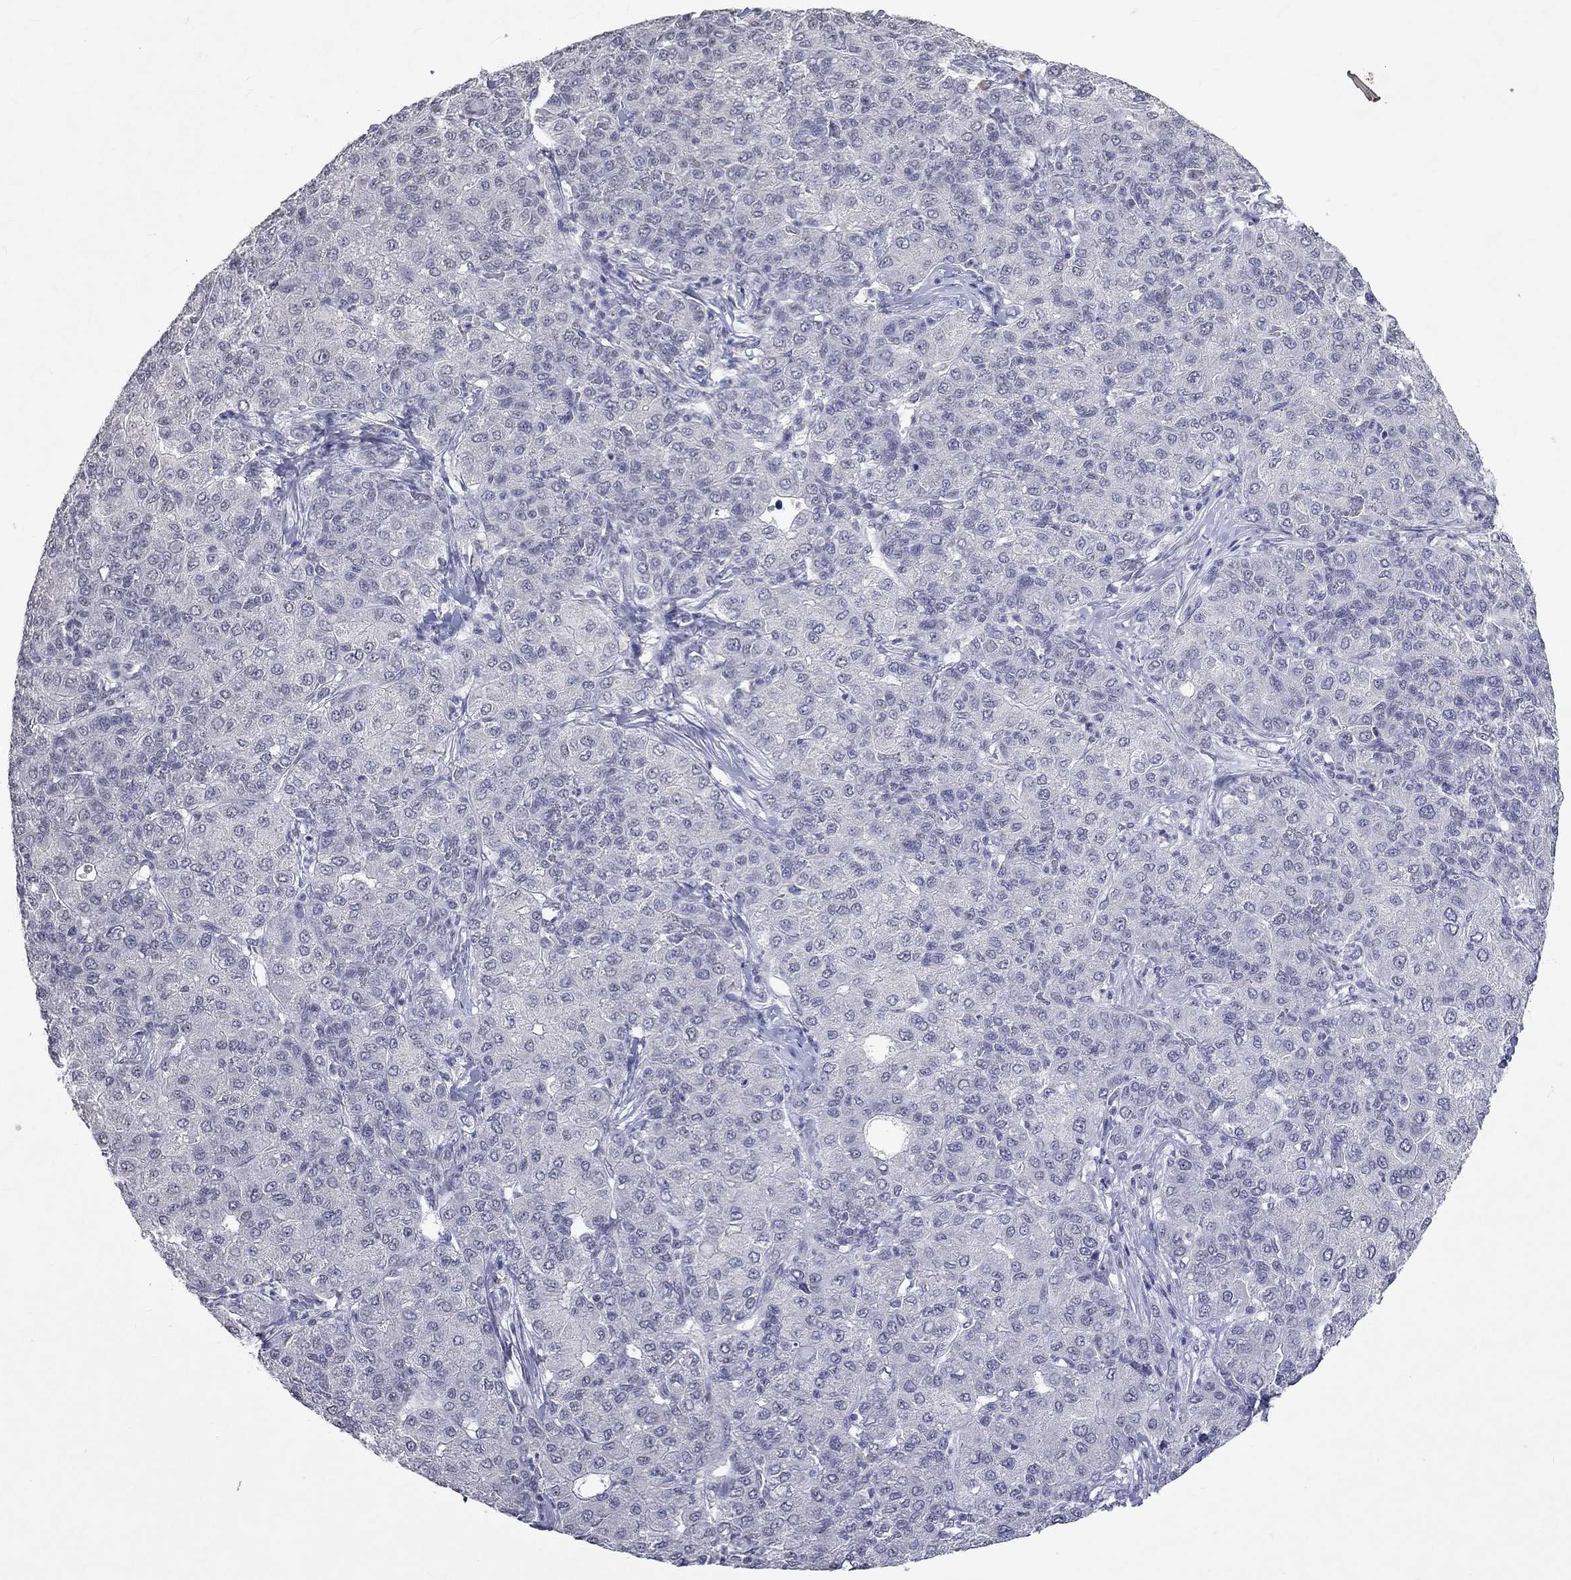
{"staining": {"intensity": "negative", "quantity": "none", "location": "none"}, "tissue": "liver cancer", "cell_type": "Tumor cells", "image_type": "cancer", "snomed": [{"axis": "morphology", "description": "Carcinoma, Hepatocellular, NOS"}, {"axis": "topography", "description": "Liver"}], "caption": "The immunohistochemistry image has no significant expression in tumor cells of liver hepatocellular carcinoma tissue. Nuclei are stained in blue.", "gene": "TMEM143", "patient": {"sex": "male", "age": 65}}